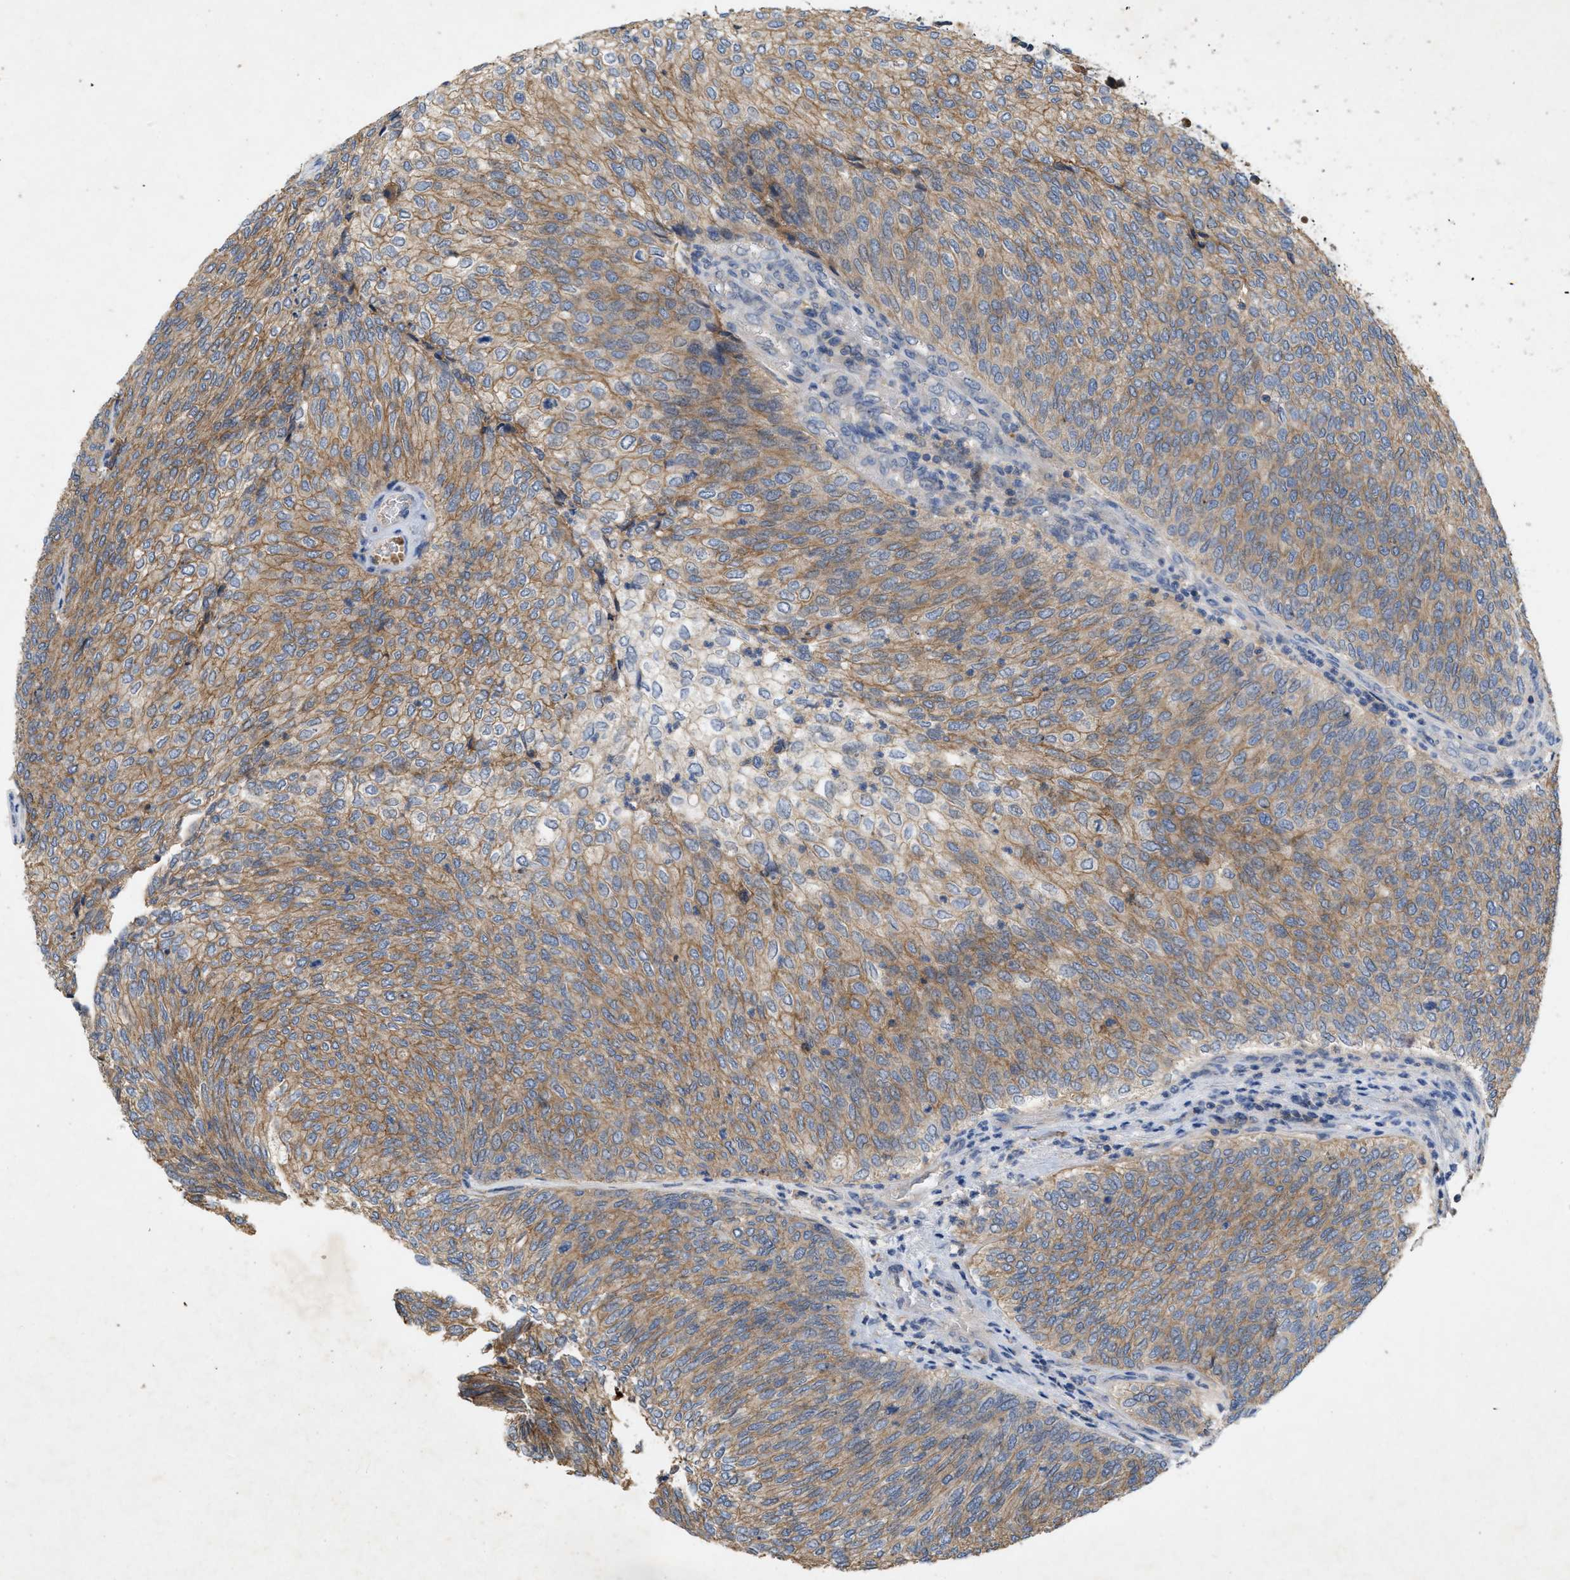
{"staining": {"intensity": "moderate", "quantity": ">75%", "location": "cytoplasmic/membranous"}, "tissue": "urothelial cancer", "cell_type": "Tumor cells", "image_type": "cancer", "snomed": [{"axis": "morphology", "description": "Urothelial carcinoma, Low grade"}, {"axis": "topography", "description": "Urinary bladder"}], "caption": "An image of urothelial cancer stained for a protein displays moderate cytoplasmic/membranous brown staining in tumor cells.", "gene": "LPAR2", "patient": {"sex": "female", "age": 79}}